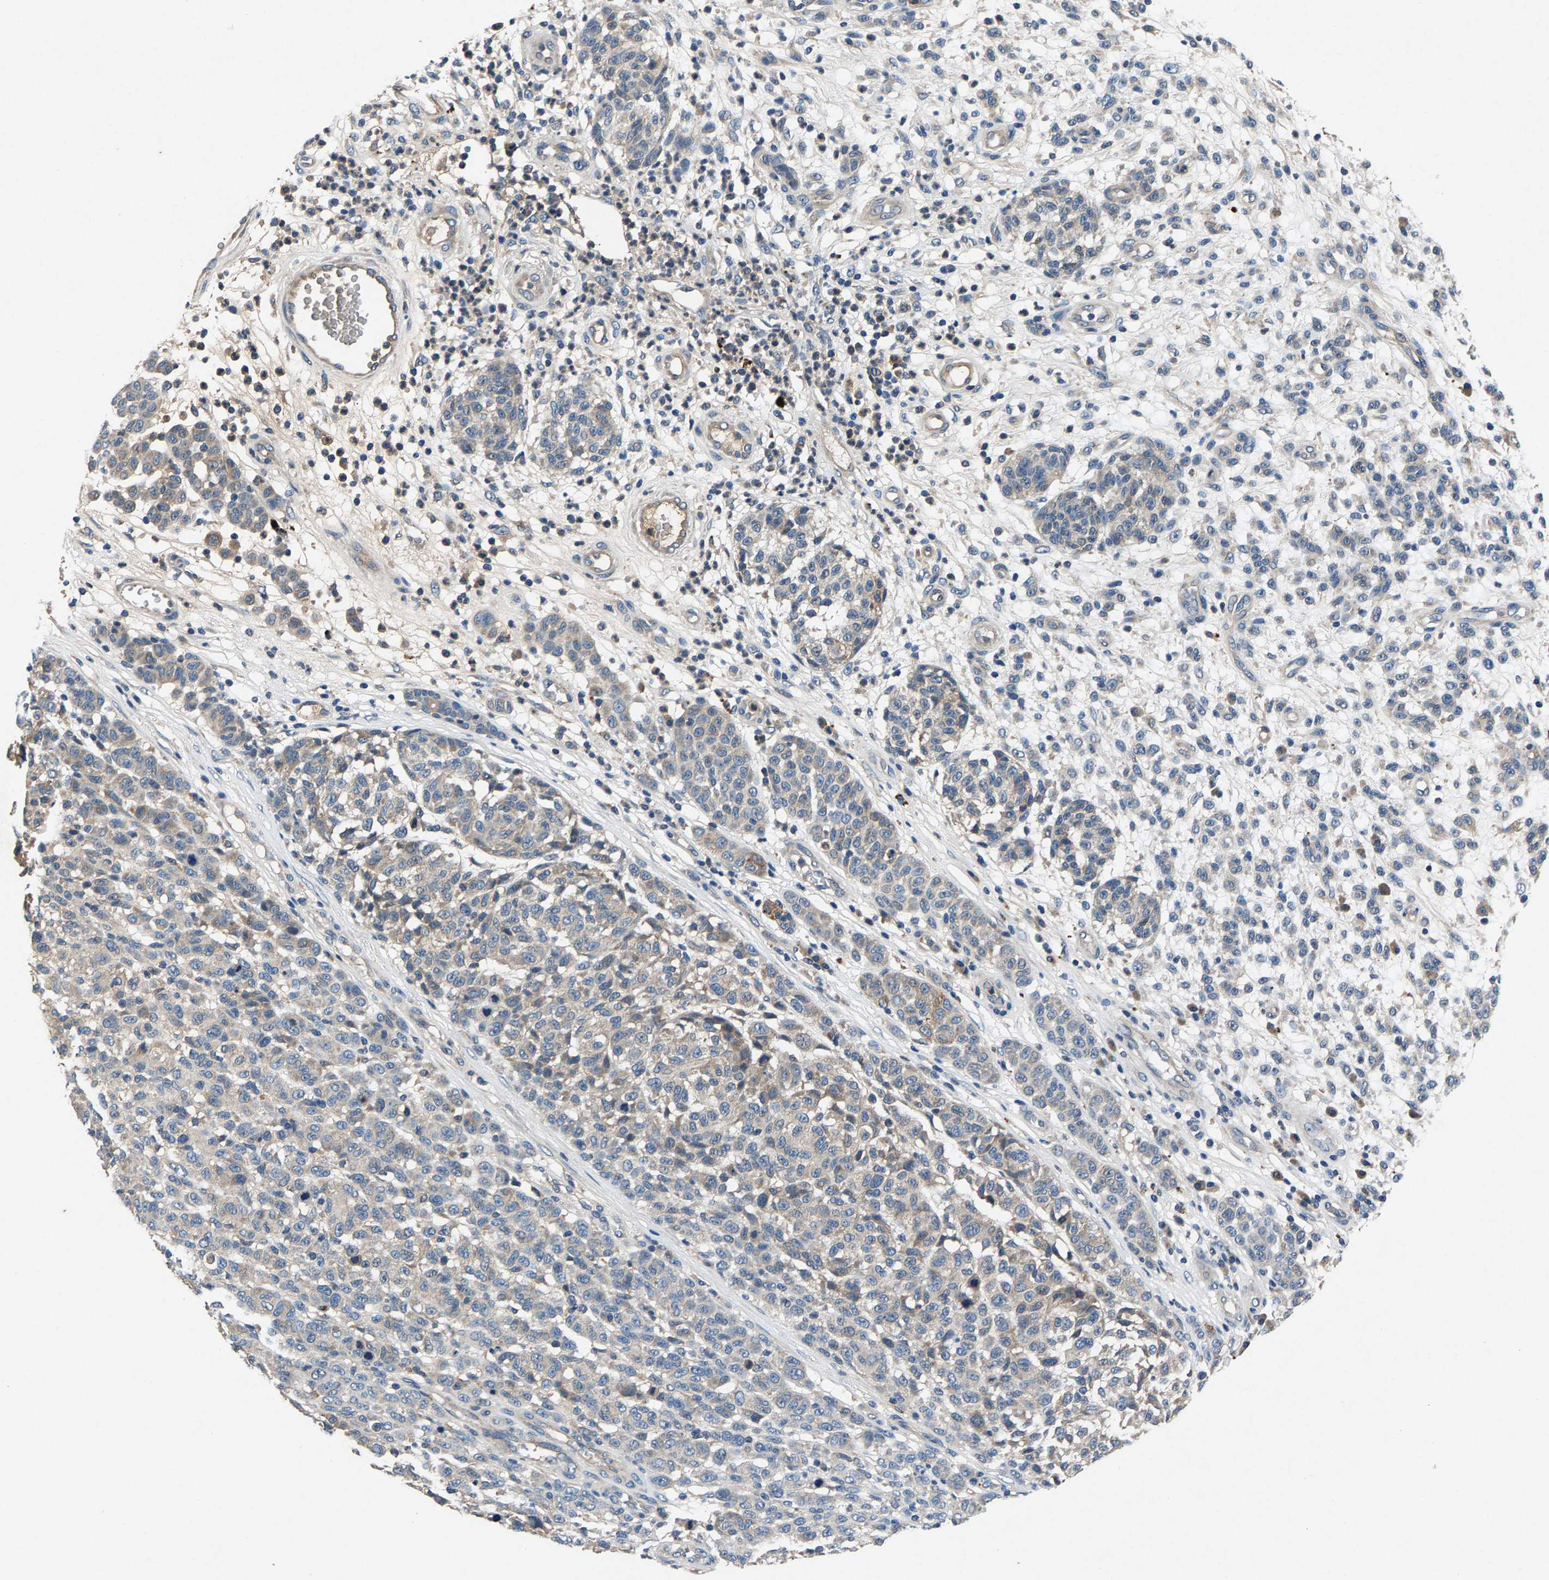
{"staining": {"intensity": "weak", "quantity": "<25%", "location": "cytoplasmic/membranous"}, "tissue": "melanoma", "cell_type": "Tumor cells", "image_type": "cancer", "snomed": [{"axis": "morphology", "description": "Malignant melanoma, NOS"}, {"axis": "topography", "description": "Skin"}], "caption": "Protein analysis of melanoma reveals no significant expression in tumor cells. (Stains: DAB (3,3'-diaminobenzidine) IHC with hematoxylin counter stain, Microscopy: brightfield microscopy at high magnification).", "gene": "PRXL2C", "patient": {"sex": "male", "age": 59}}